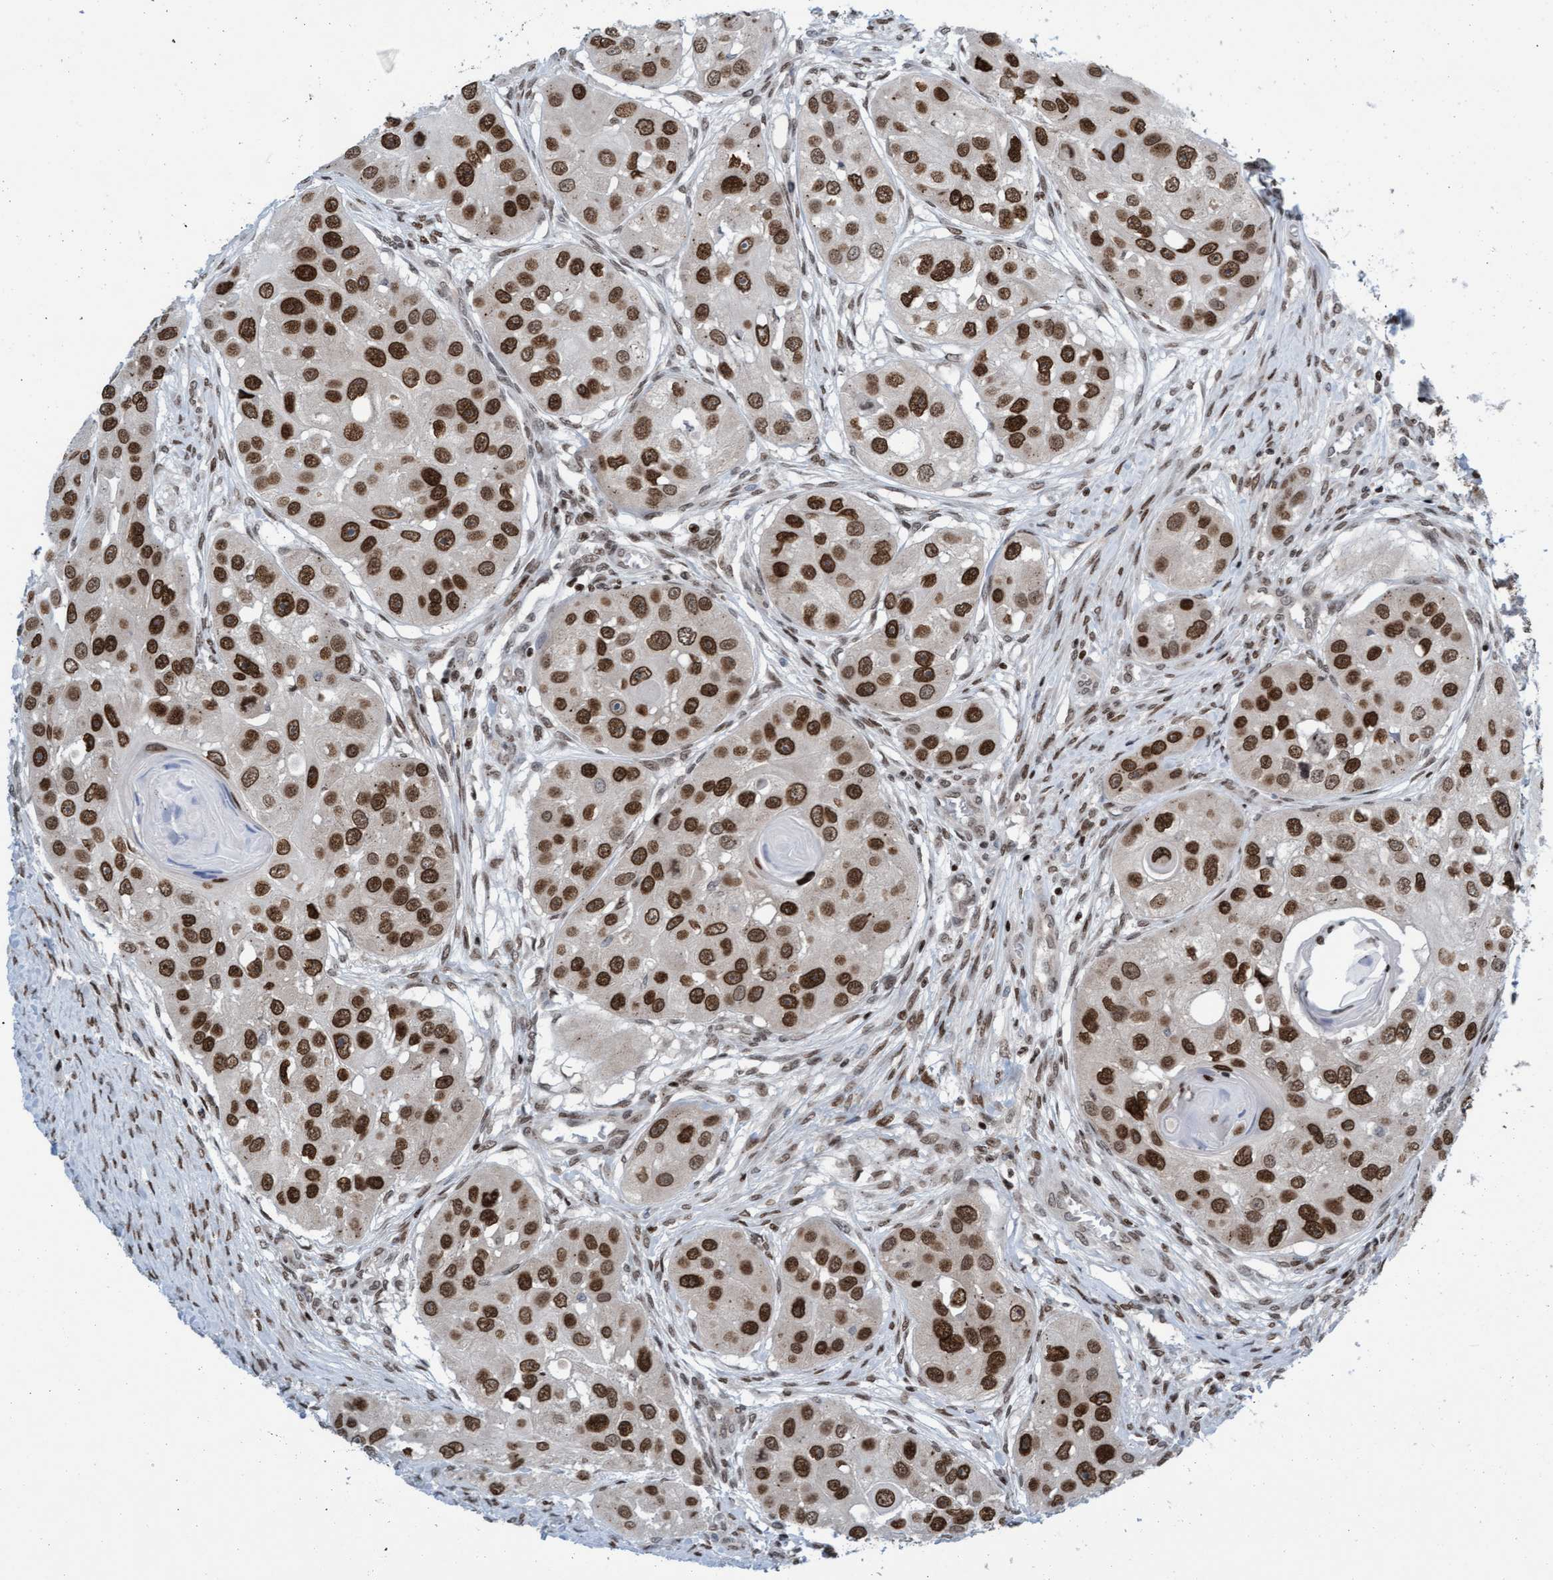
{"staining": {"intensity": "strong", "quantity": ">75%", "location": "nuclear"}, "tissue": "head and neck cancer", "cell_type": "Tumor cells", "image_type": "cancer", "snomed": [{"axis": "morphology", "description": "Normal tissue, NOS"}, {"axis": "morphology", "description": "Squamous cell carcinoma, NOS"}, {"axis": "topography", "description": "Skeletal muscle"}, {"axis": "topography", "description": "Head-Neck"}], "caption": "Head and neck cancer stained with IHC exhibits strong nuclear staining in about >75% of tumor cells. The protein of interest is stained brown, and the nuclei are stained in blue (DAB (3,3'-diaminobenzidine) IHC with brightfield microscopy, high magnification).", "gene": "GLRX2", "patient": {"sex": "male", "age": 51}}